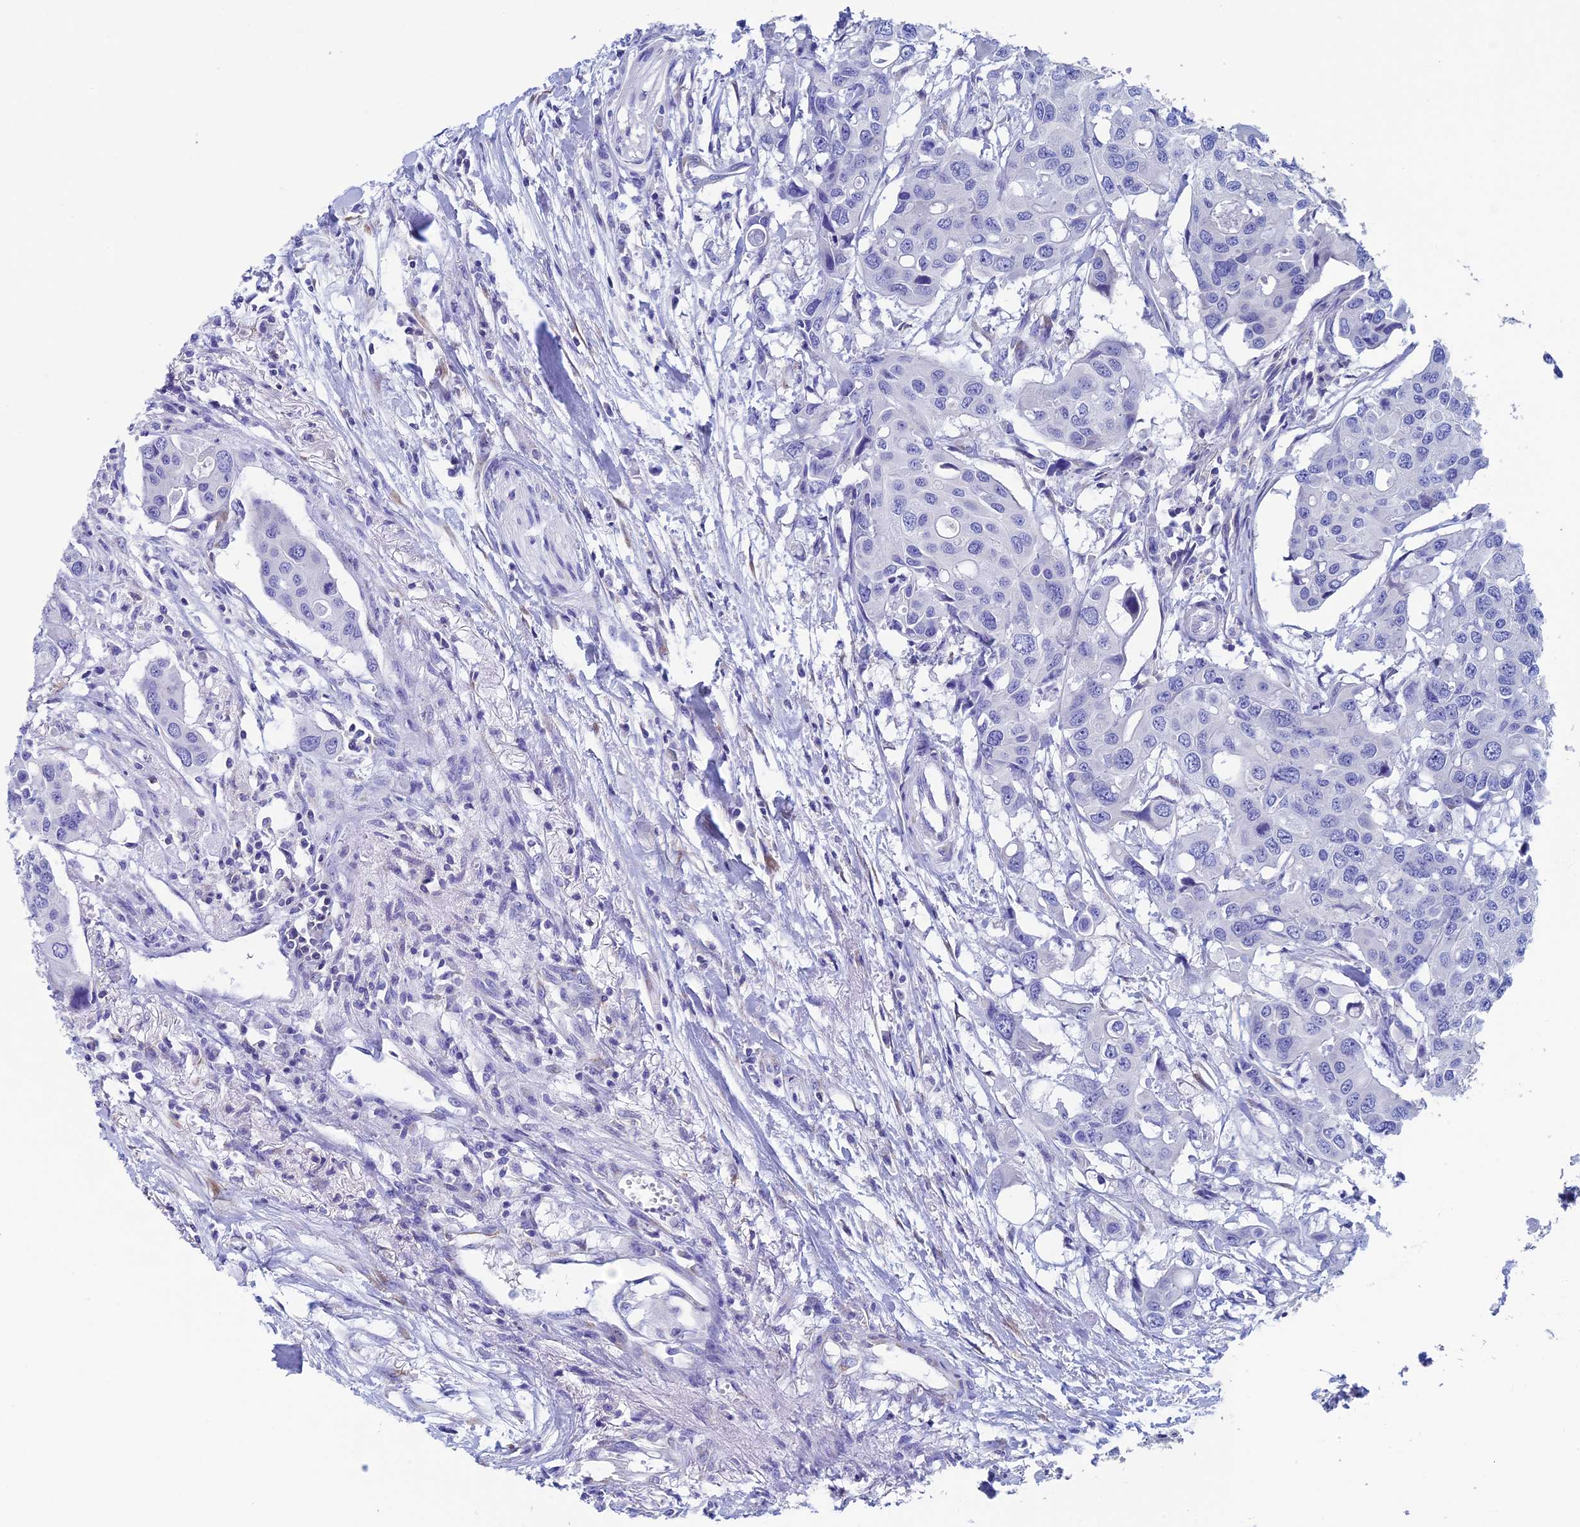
{"staining": {"intensity": "negative", "quantity": "none", "location": "none"}, "tissue": "colorectal cancer", "cell_type": "Tumor cells", "image_type": "cancer", "snomed": [{"axis": "morphology", "description": "Adenocarcinoma, NOS"}, {"axis": "topography", "description": "Colon"}], "caption": "Immunohistochemistry (IHC) micrograph of colorectal cancer (adenocarcinoma) stained for a protein (brown), which shows no staining in tumor cells. Brightfield microscopy of immunohistochemistry (IHC) stained with DAB (3,3'-diaminobenzidine) (brown) and hematoxylin (blue), captured at high magnification.", "gene": "SEPTIN1", "patient": {"sex": "male", "age": 77}}